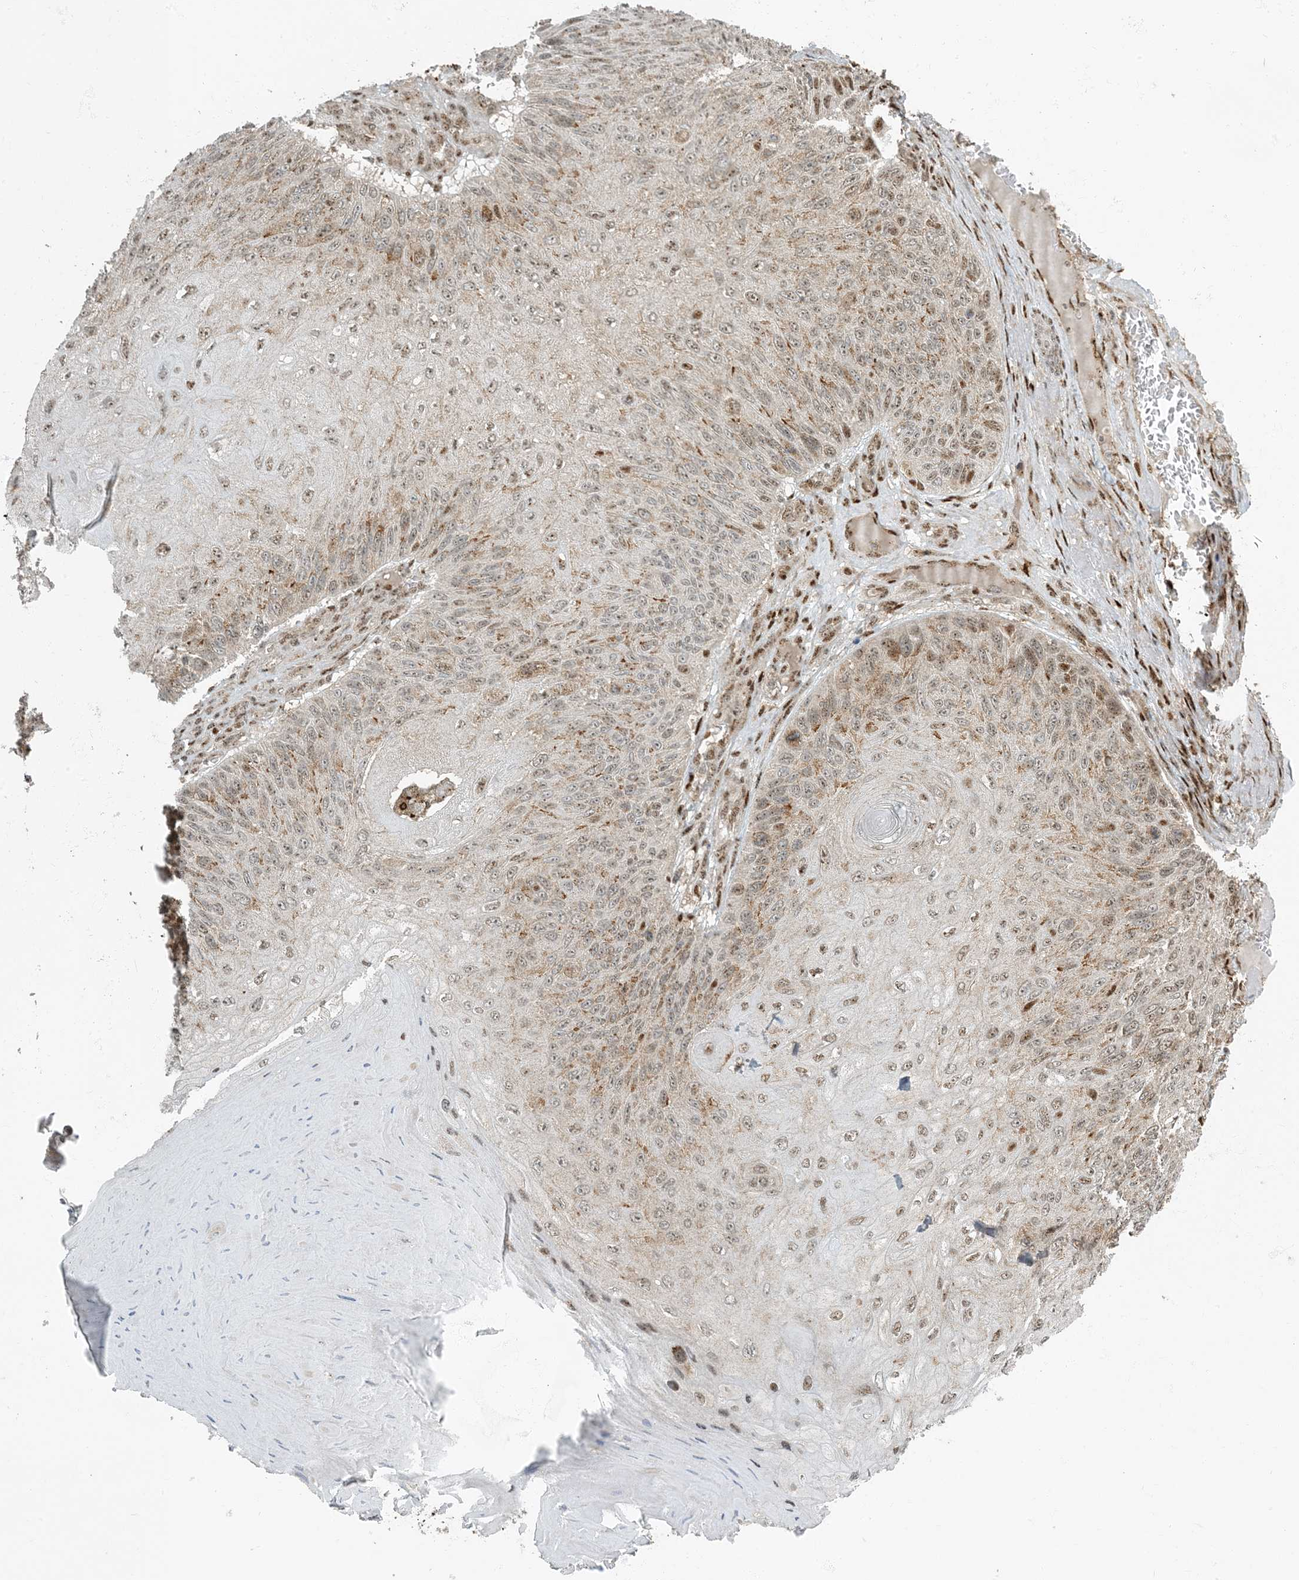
{"staining": {"intensity": "moderate", "quantity": ">75%", "location": "cytoplasmic/membranous,nuclear"}, "tissue": "skin cancer", "cell_type": "Tumor cells", "image_type": "cancer", "snomed": [{"axis": "morphology", "description": "Squamous cell carcinoma, NOS"}, {"axis": "topography", "description": "Skin"}], "caption": "Human skin cancer (squamous cell carcinoma) stained for a protein (brown) displays moderate cytoplasmic/membranous and nuclear positive staining in about >75% of tumor cells.", "gene": "MBD1", "patient": {"sex": "female", "age": 88}}